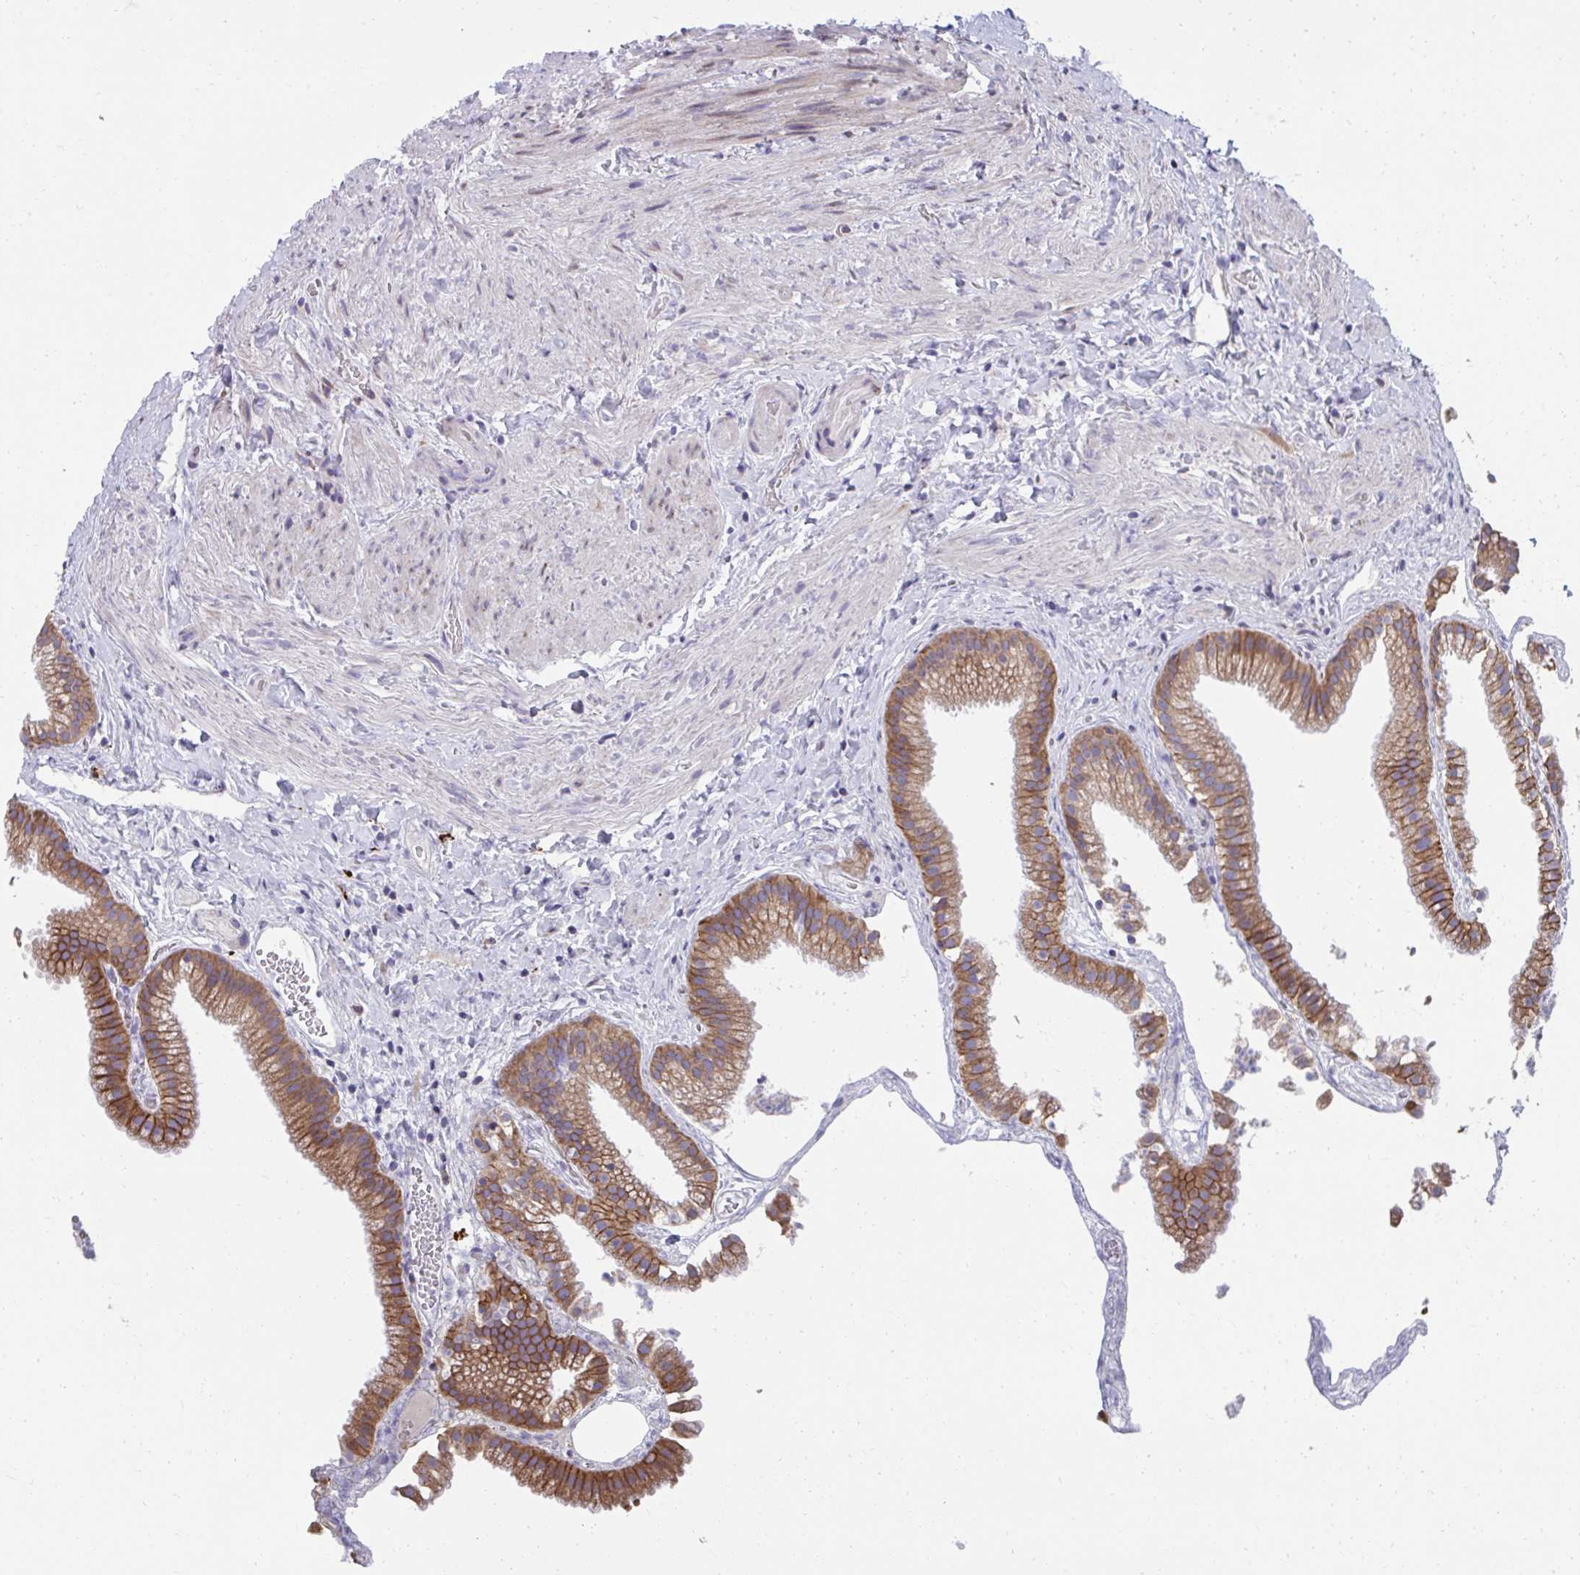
{"staining": {"intensity": "moderate", "quantity": ">75%", "location": "cytoplasmic/membranous"}, "tissue": "gallbladder", "cell_type": "Glandular cells", "image_type": "normal", "snomed": [{"axis": "morphology", "description": "Normal tissue, NOS"}, {"axis": "topography", "description": "Gallbladder"}], "caption": "High-power microscopy captured an immunohistochemistry (IHC) photomicrograph of unremarkable gallbladder, revealing moderate cytoplasmic/membranous positivity in about >75% of glandular cells.", "gene": "ZNF778", "patient": {"sex": "female", "age": 63}}